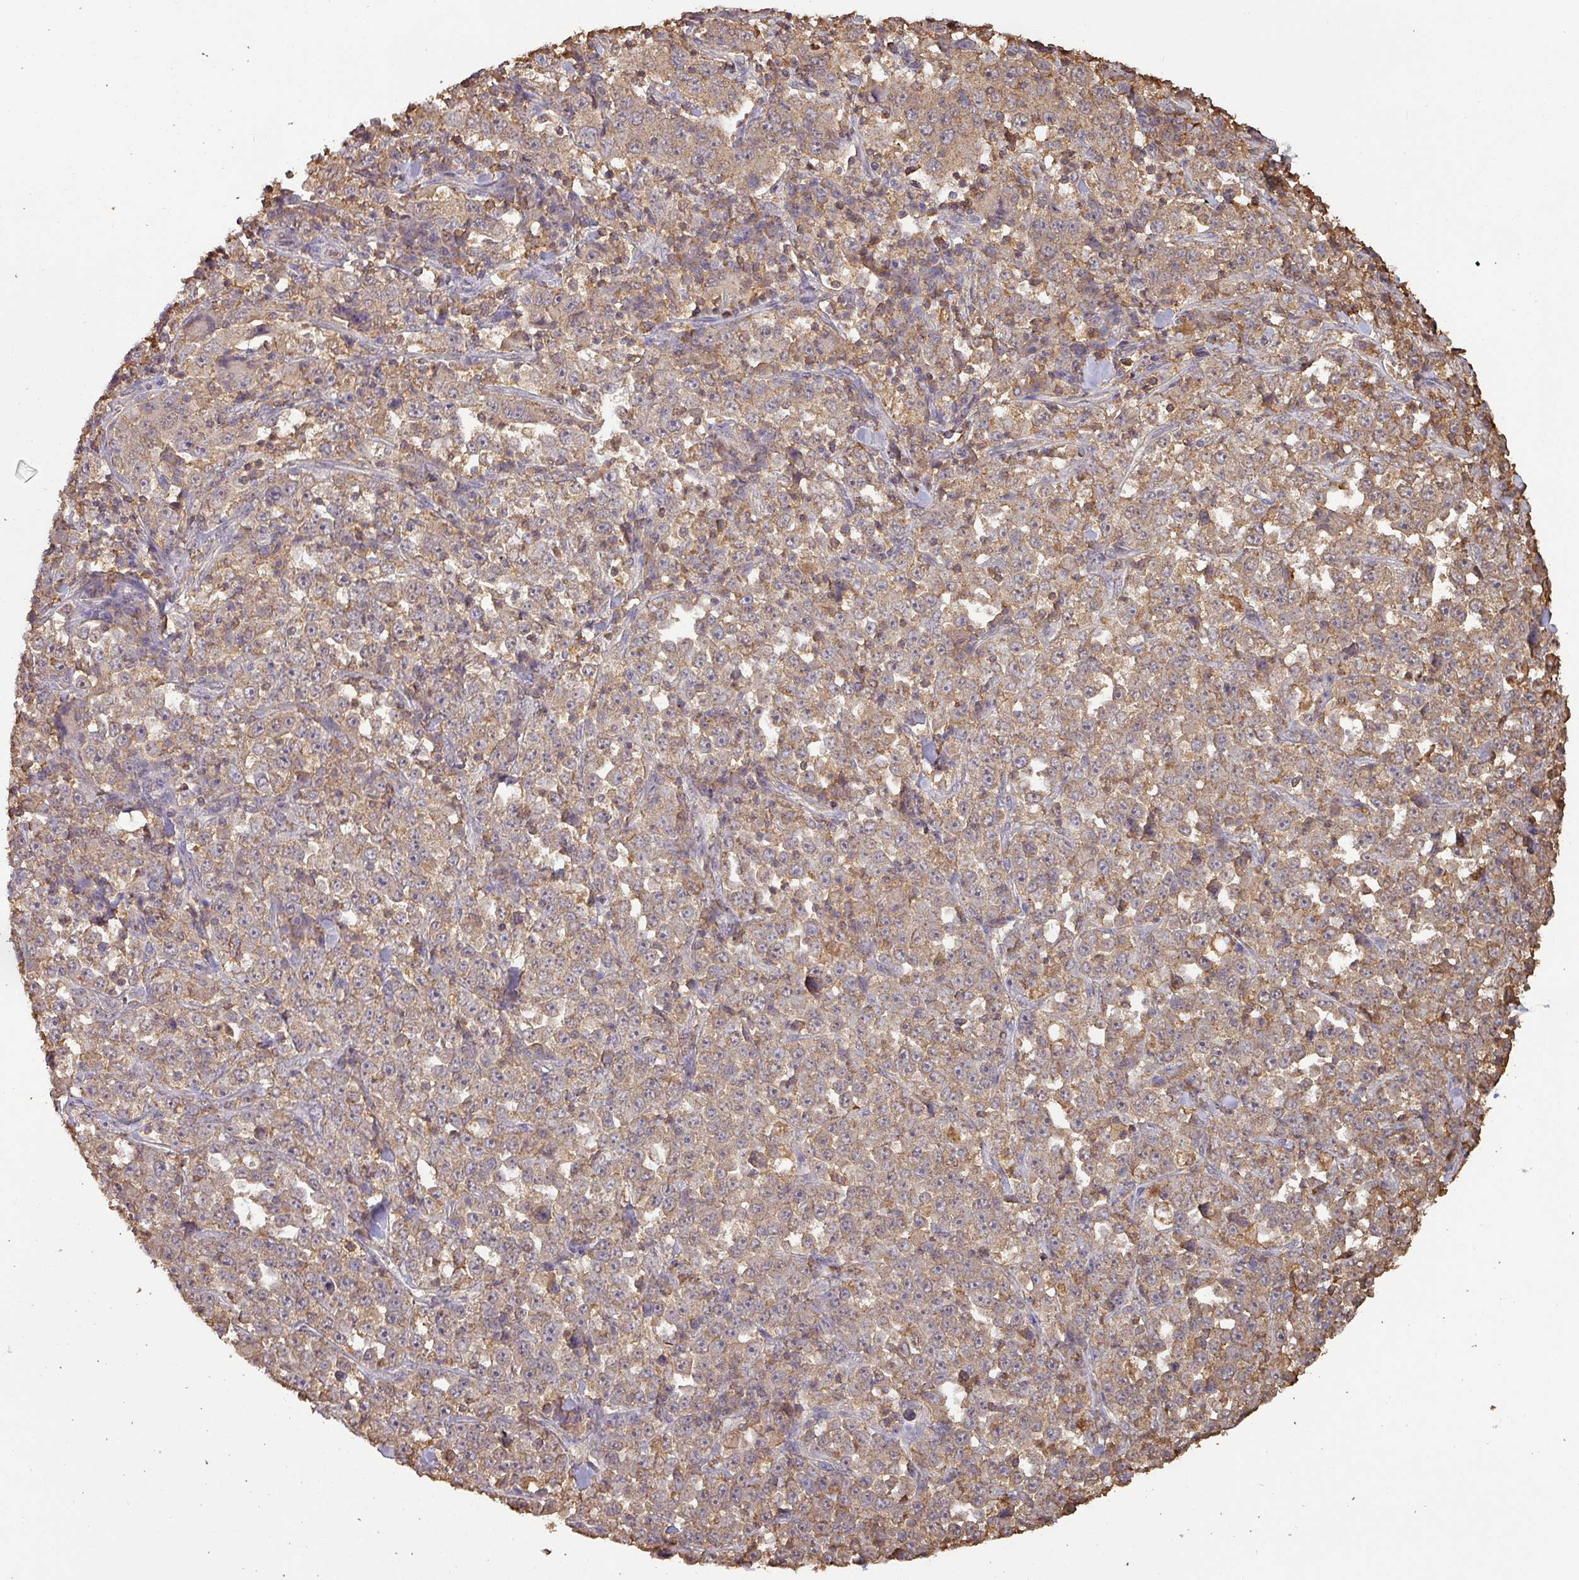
{"staining": {"intensity": "weak", "quantity": ">75%", "location": "cytoplasmic/membranous"}, "tissue": "stomach cancer", "cell_type": "Tumor cells", "image_type": "cancer", "snomed": [{"axis": "morphology", "description": "Normal tissue, NOS"}, {"axis": "morphology", "description": "Adenocarcinoma, NOS"}, {"axis": "topography", "description": "Stomach, upper"}, {"axis": "topography", "description": "Stomach"}], "caption": "Adenocarcinoma (stomach) stained for a protein reveals weak cytoplasmic/membranous positivity in tumor cells. The protein of interest is shown in brown color, while the nuclei are stained blue.", "gene": "ATAT1", "patient": {"sex": "male", "age": 59}}